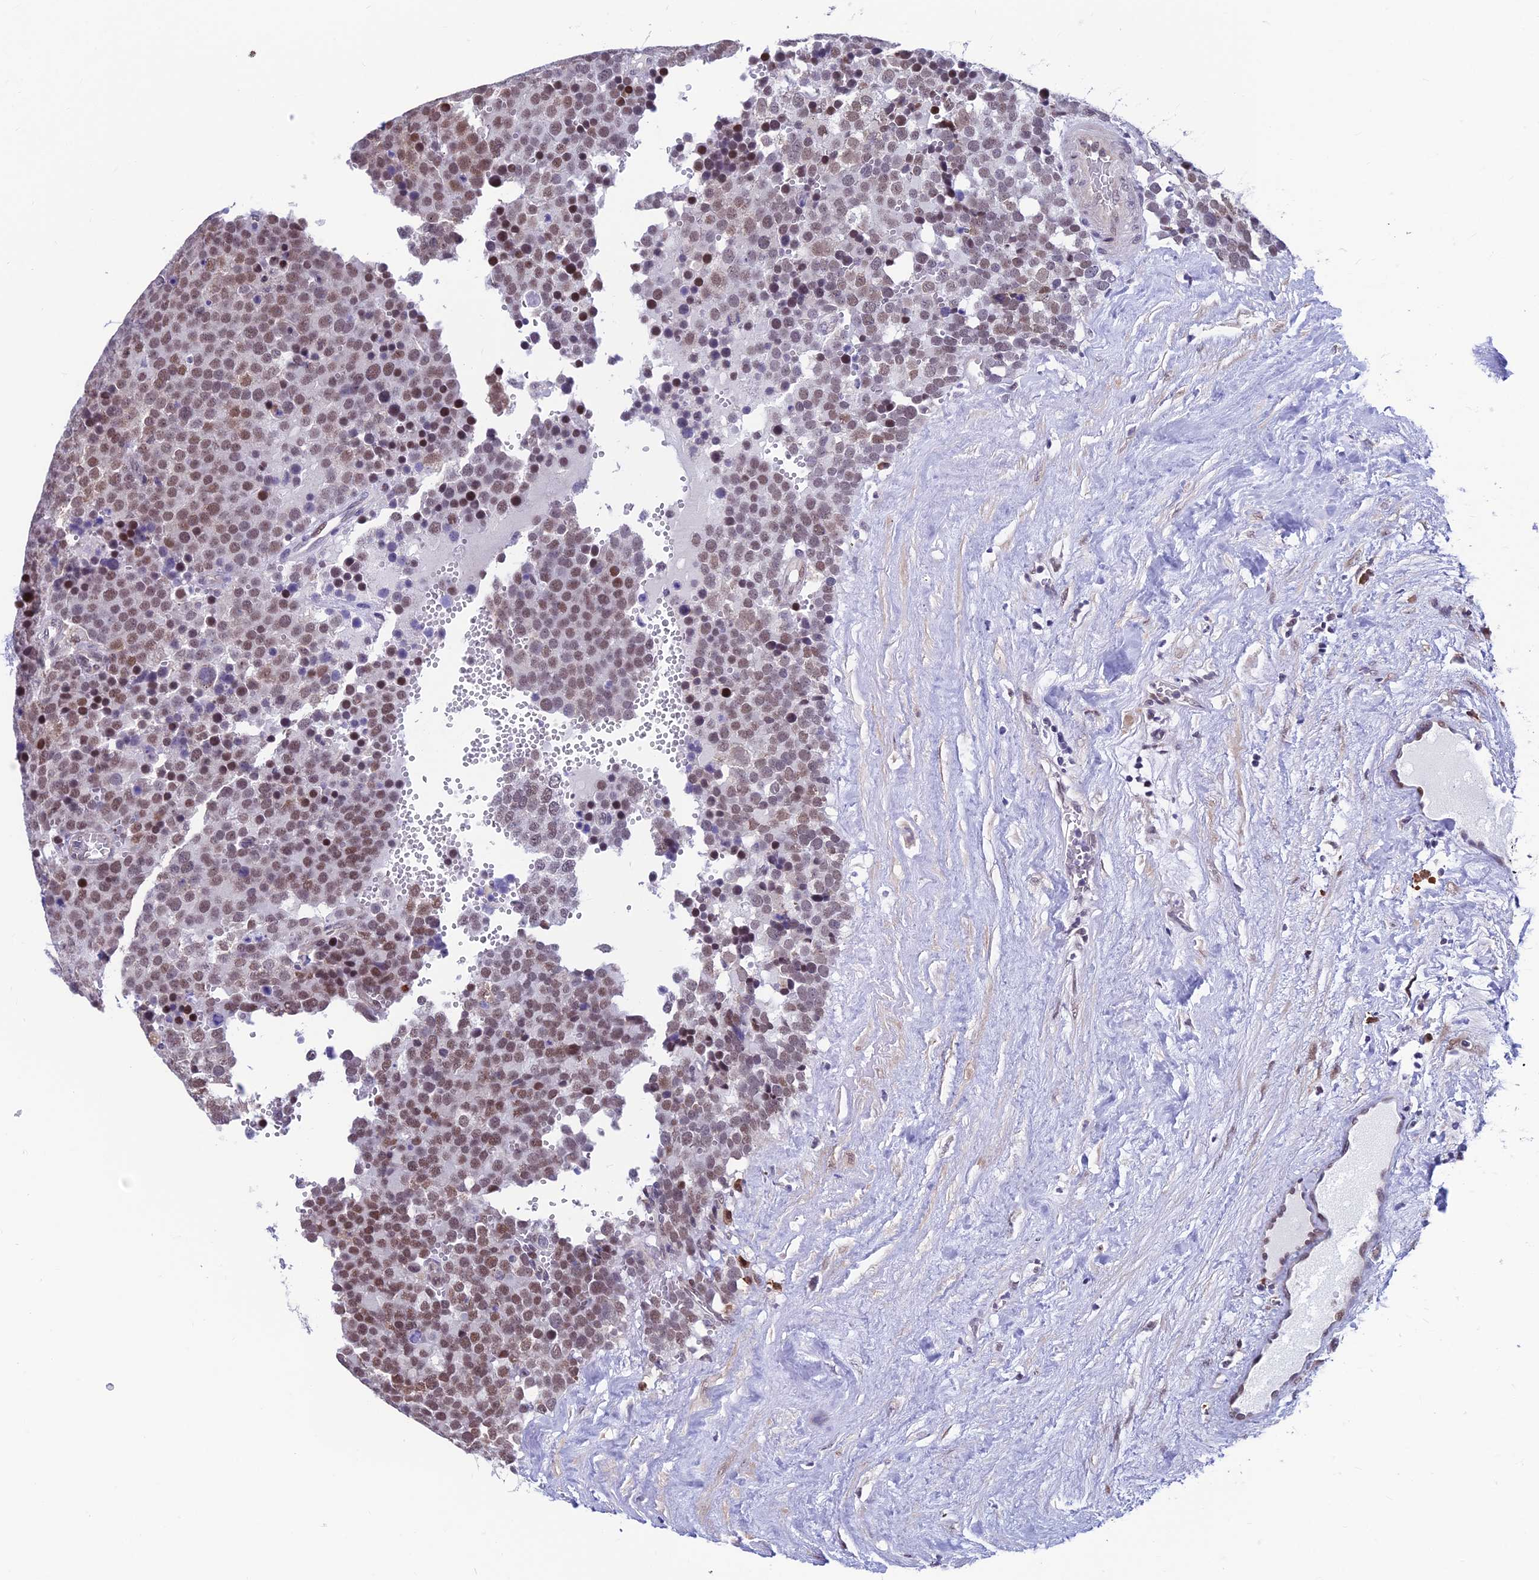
{"staining": {"intensity": "moderate", "quantity": "25%-75%", "location": "nuclear"}, "tissue": "testis cancer", "cell_type": "Tumor cells", "image_type": "cancer", "snomed": [{"axis": "morphology", "description": "Seminoma, NOS"}, {"axis": "topography", "description": "Testis"}], "caption": "Immunohistochemistry (IHC) image of neoplastic tissue: testis seminoma stained using immunohistochemistry (IHC) exhibits medium levels of moderate protein expression localized specifically in the nuclear of tumor cells, appearing as a nuclear brown color.", "gene": "KIAA1191", "patient": {"sex": "male", "age": 71}}